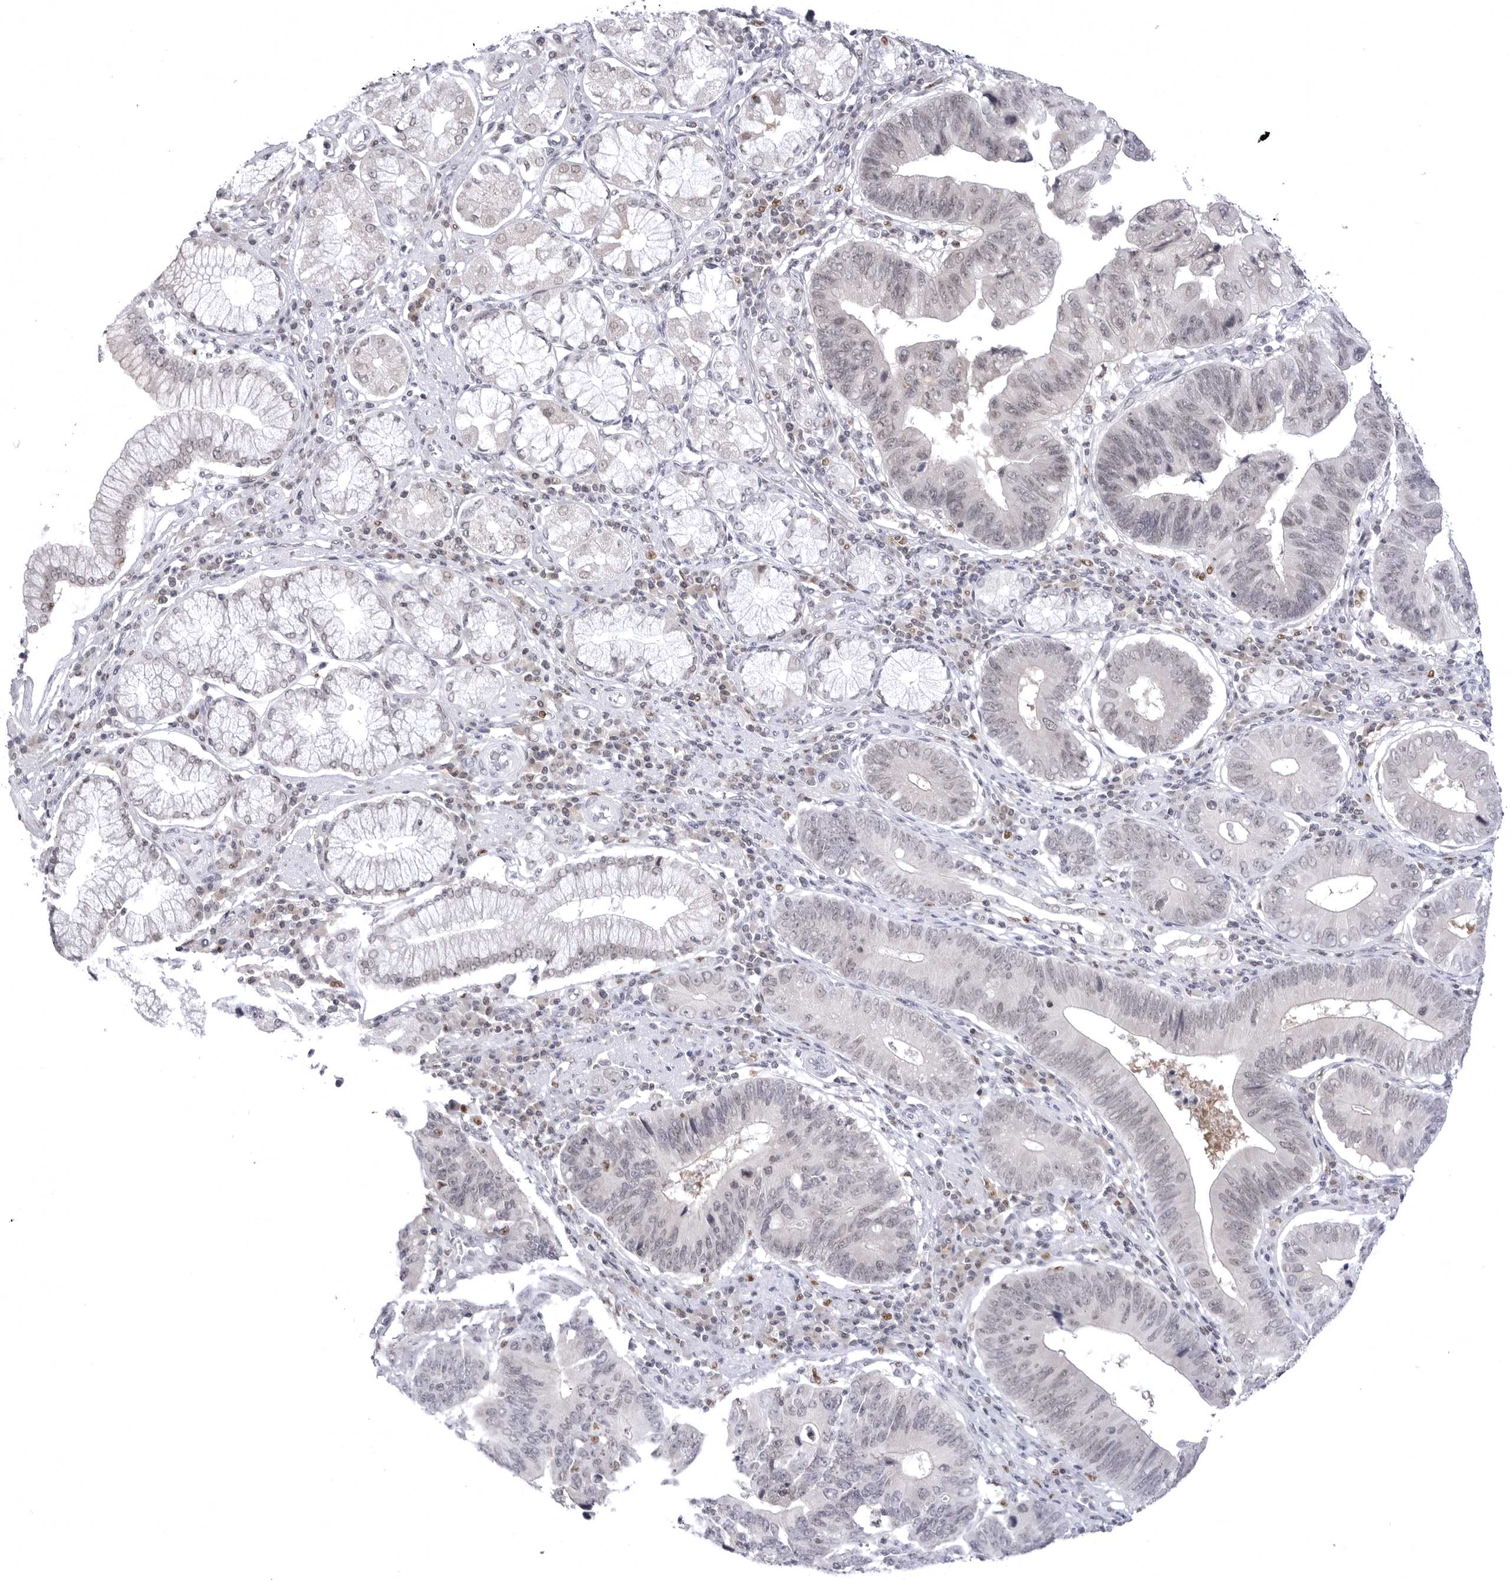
{"staining": {"intensity": "negative", "quantity": "none", "location": "none"}, "tissue": "stomach cancer", "cell_type": "Tumor cells", "image_type": "cancer", "snomed": [{"axis": "morphology", "description": "Adenocarcinoma, NOS"}, {"axis": "topography", "description": "Stomach"}], "caption": "High power microscopy image of an immunohistochemistry histopathology image of stomach cancer (adenocarcinoma), revealing no significant positivity in tumor cells.", "gene": "PTK2B", "patient": {"sex": "male", "age": 59}}